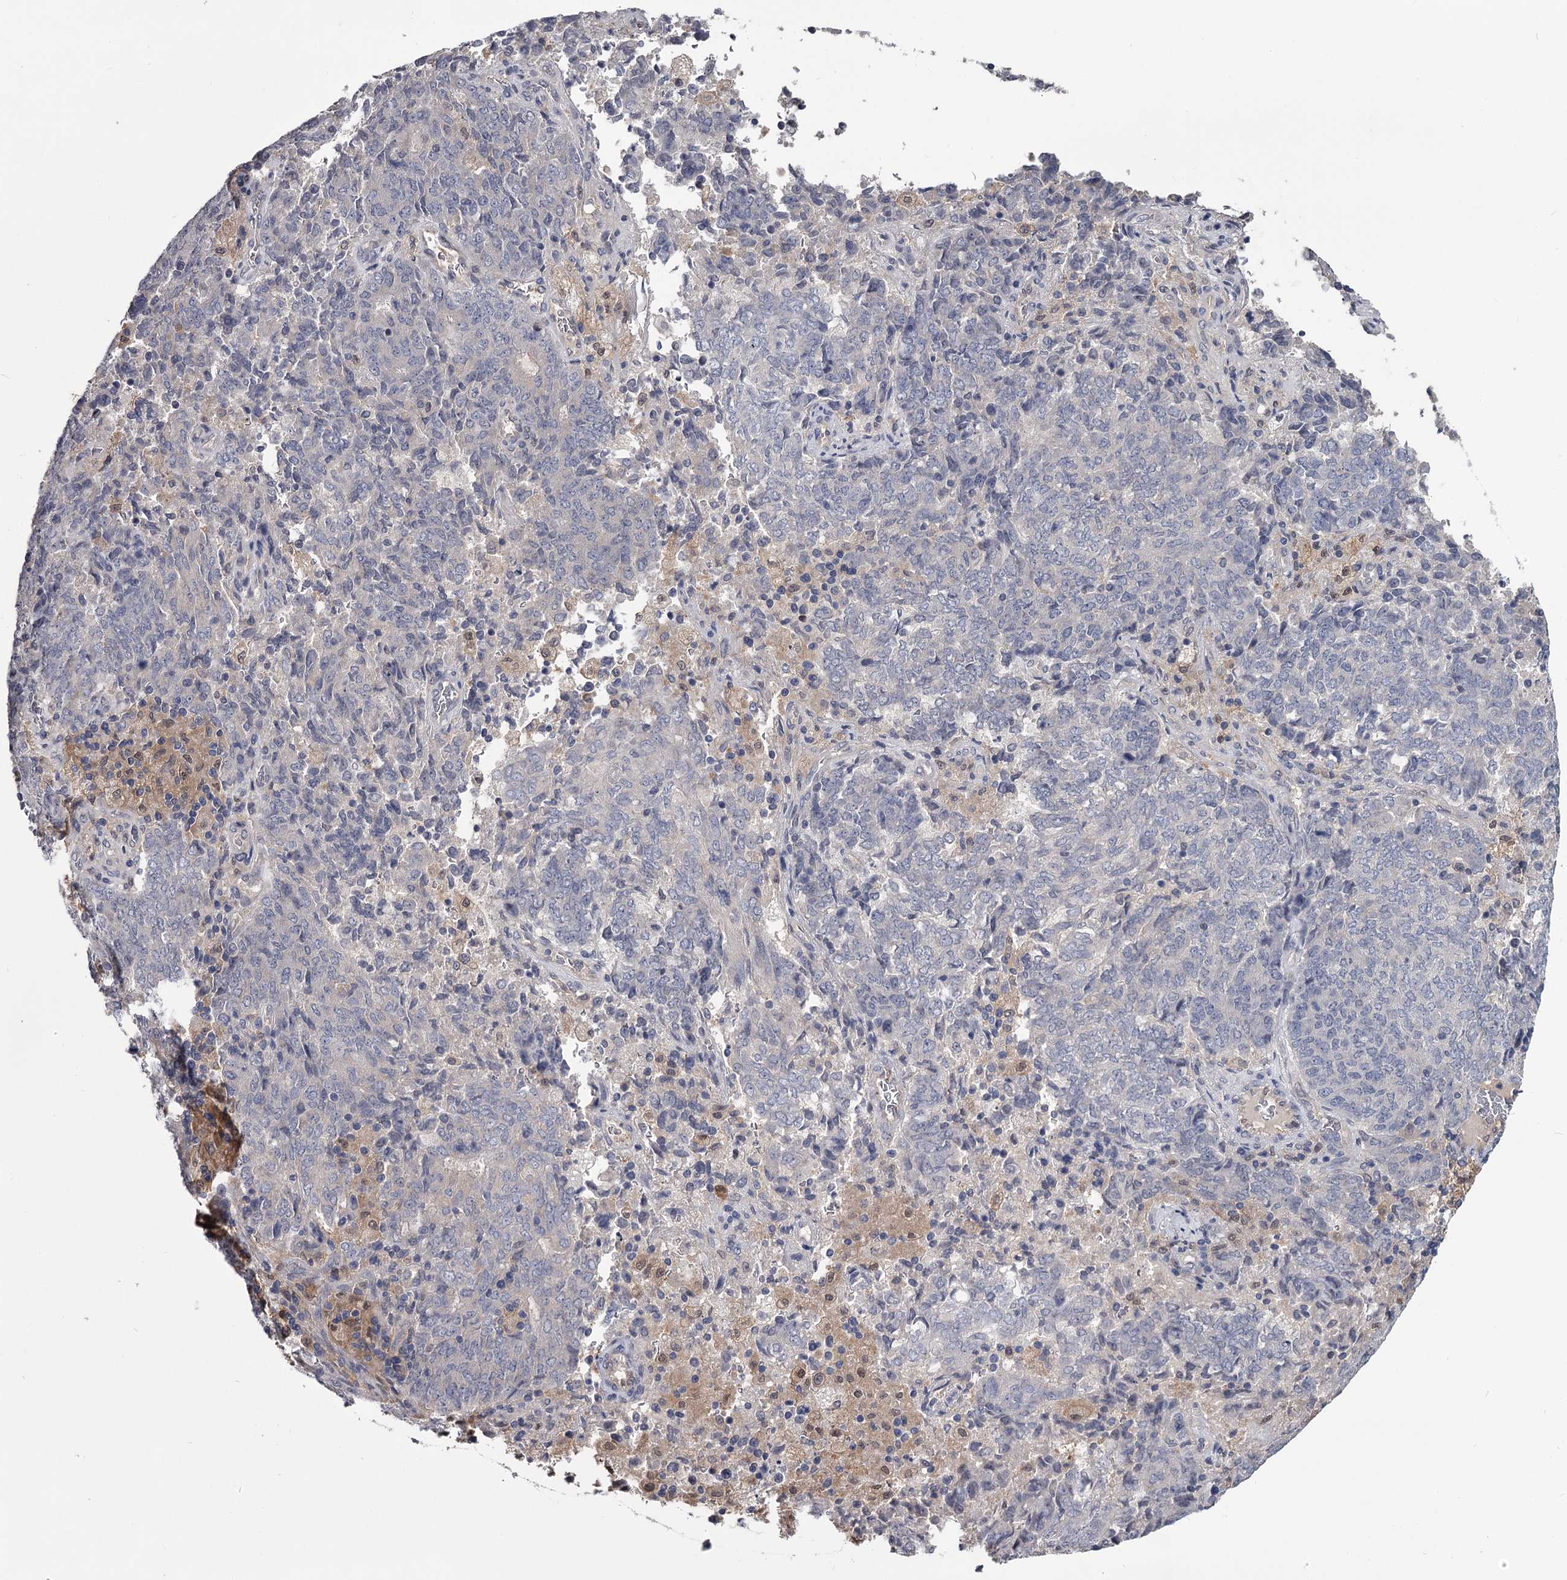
{"staining": {"intensity": "negative", "quantity": "none", "location": "none"}, "tissue": "endometrial cancer", "cell_type": "Tumor cells", "image_type": "cancer", "snomed": [{"axis": "morphology", "description": "Adenocarcinoma, NOS"}, {"axis": "topography", "description": "Endometrium"}], "caption": "Human endometrial adenocarcinoma stained for a protein using immunohistochemistry (IHC) reveals no positivity in tumor cells.", "gene": "GSTO1", "patient": {"sex": "female", "age": 80}}